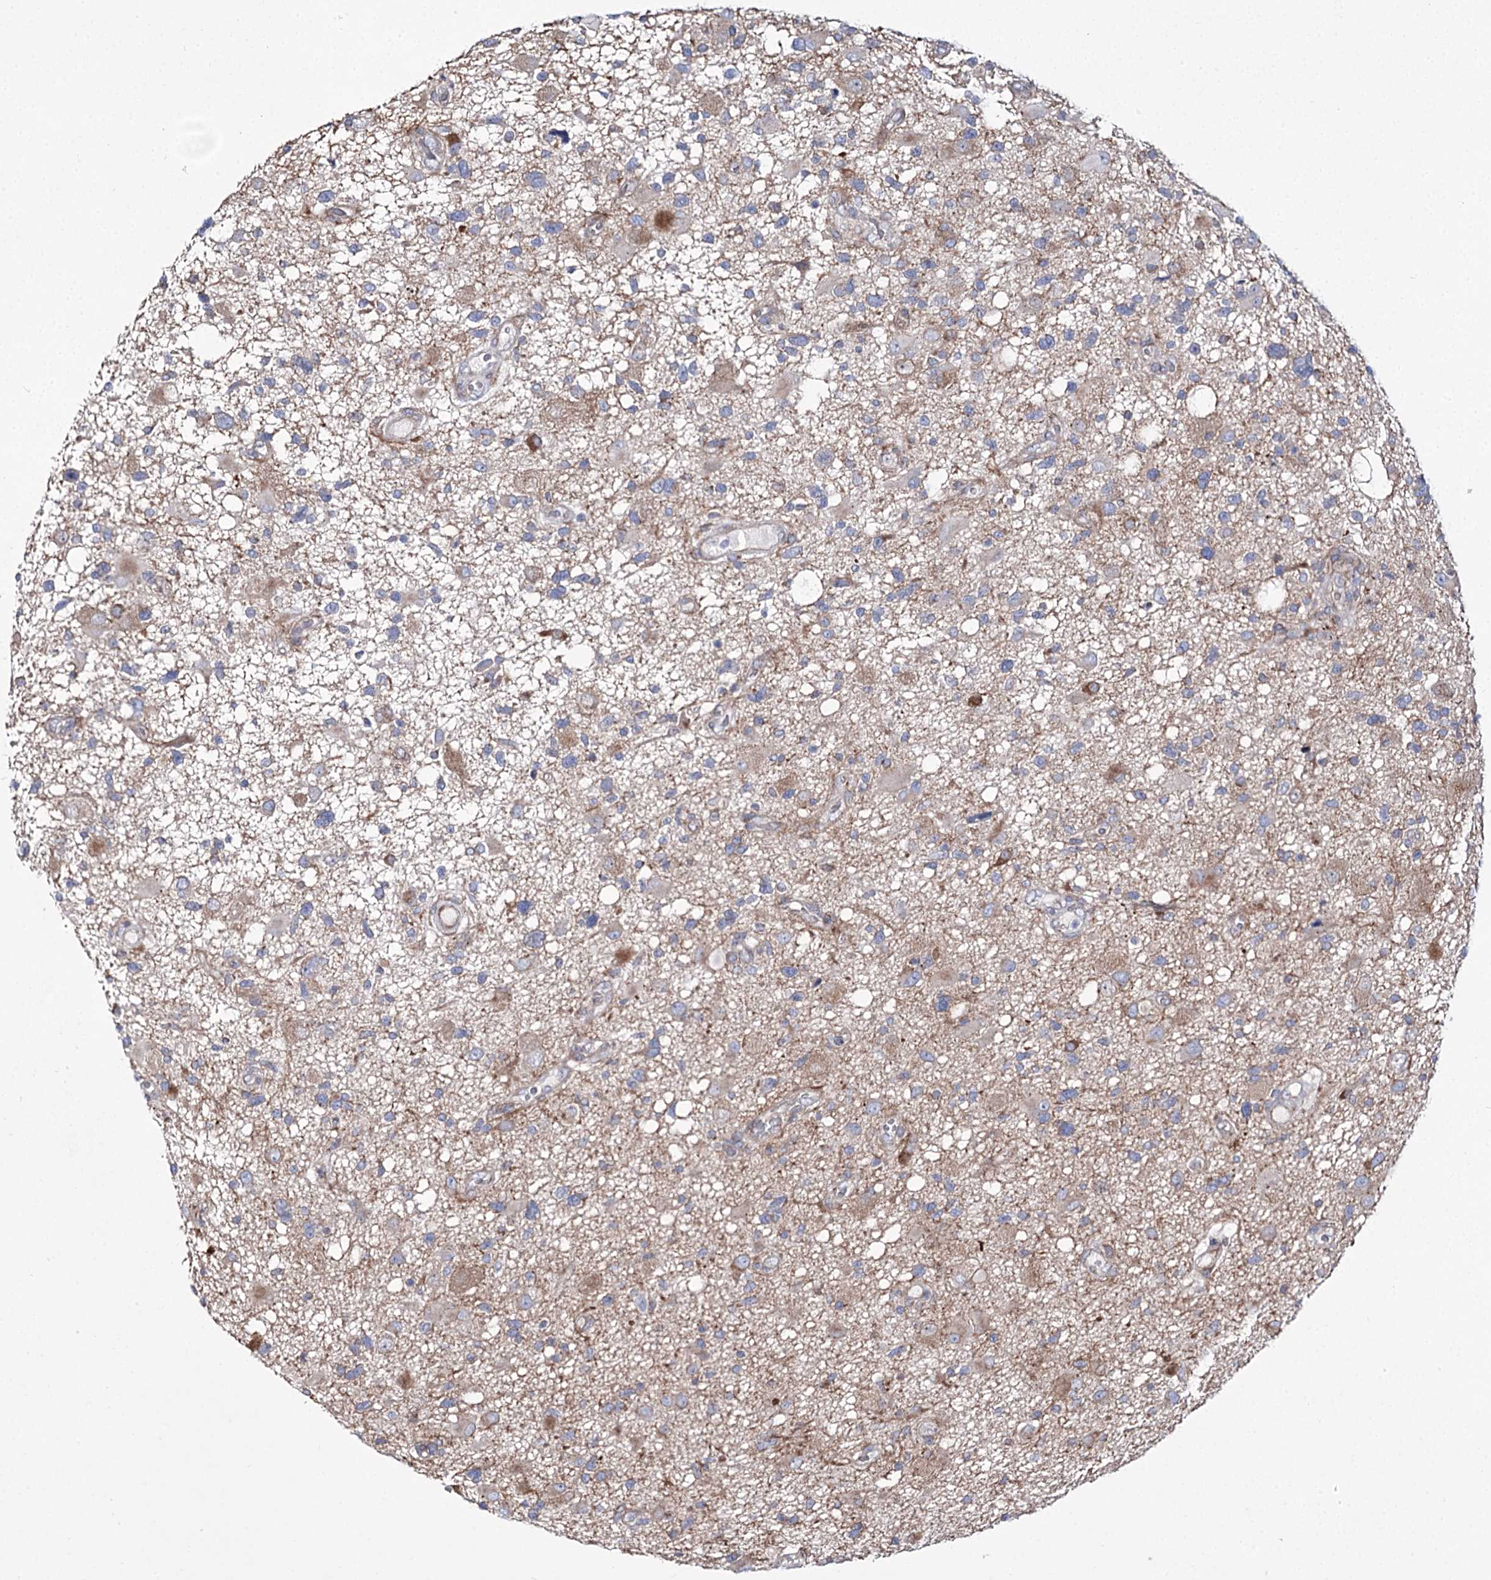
{"staining": {"intensity": "negative", "quantity": "none", "location": "none"}, "tissue": "glioma", "cell_type": "Tumor cells", "image_type": "cancer", "snomed": [{"axis": "morphology", "description": "Glioma, malignant, High grade"}, {"axis": "topography", "description": "Brain"}], "caption": "Tumor cells show no significant staining in glioma.", "gene": "ARHGAP32", "patient": {"sex": "male", "age": 33}}